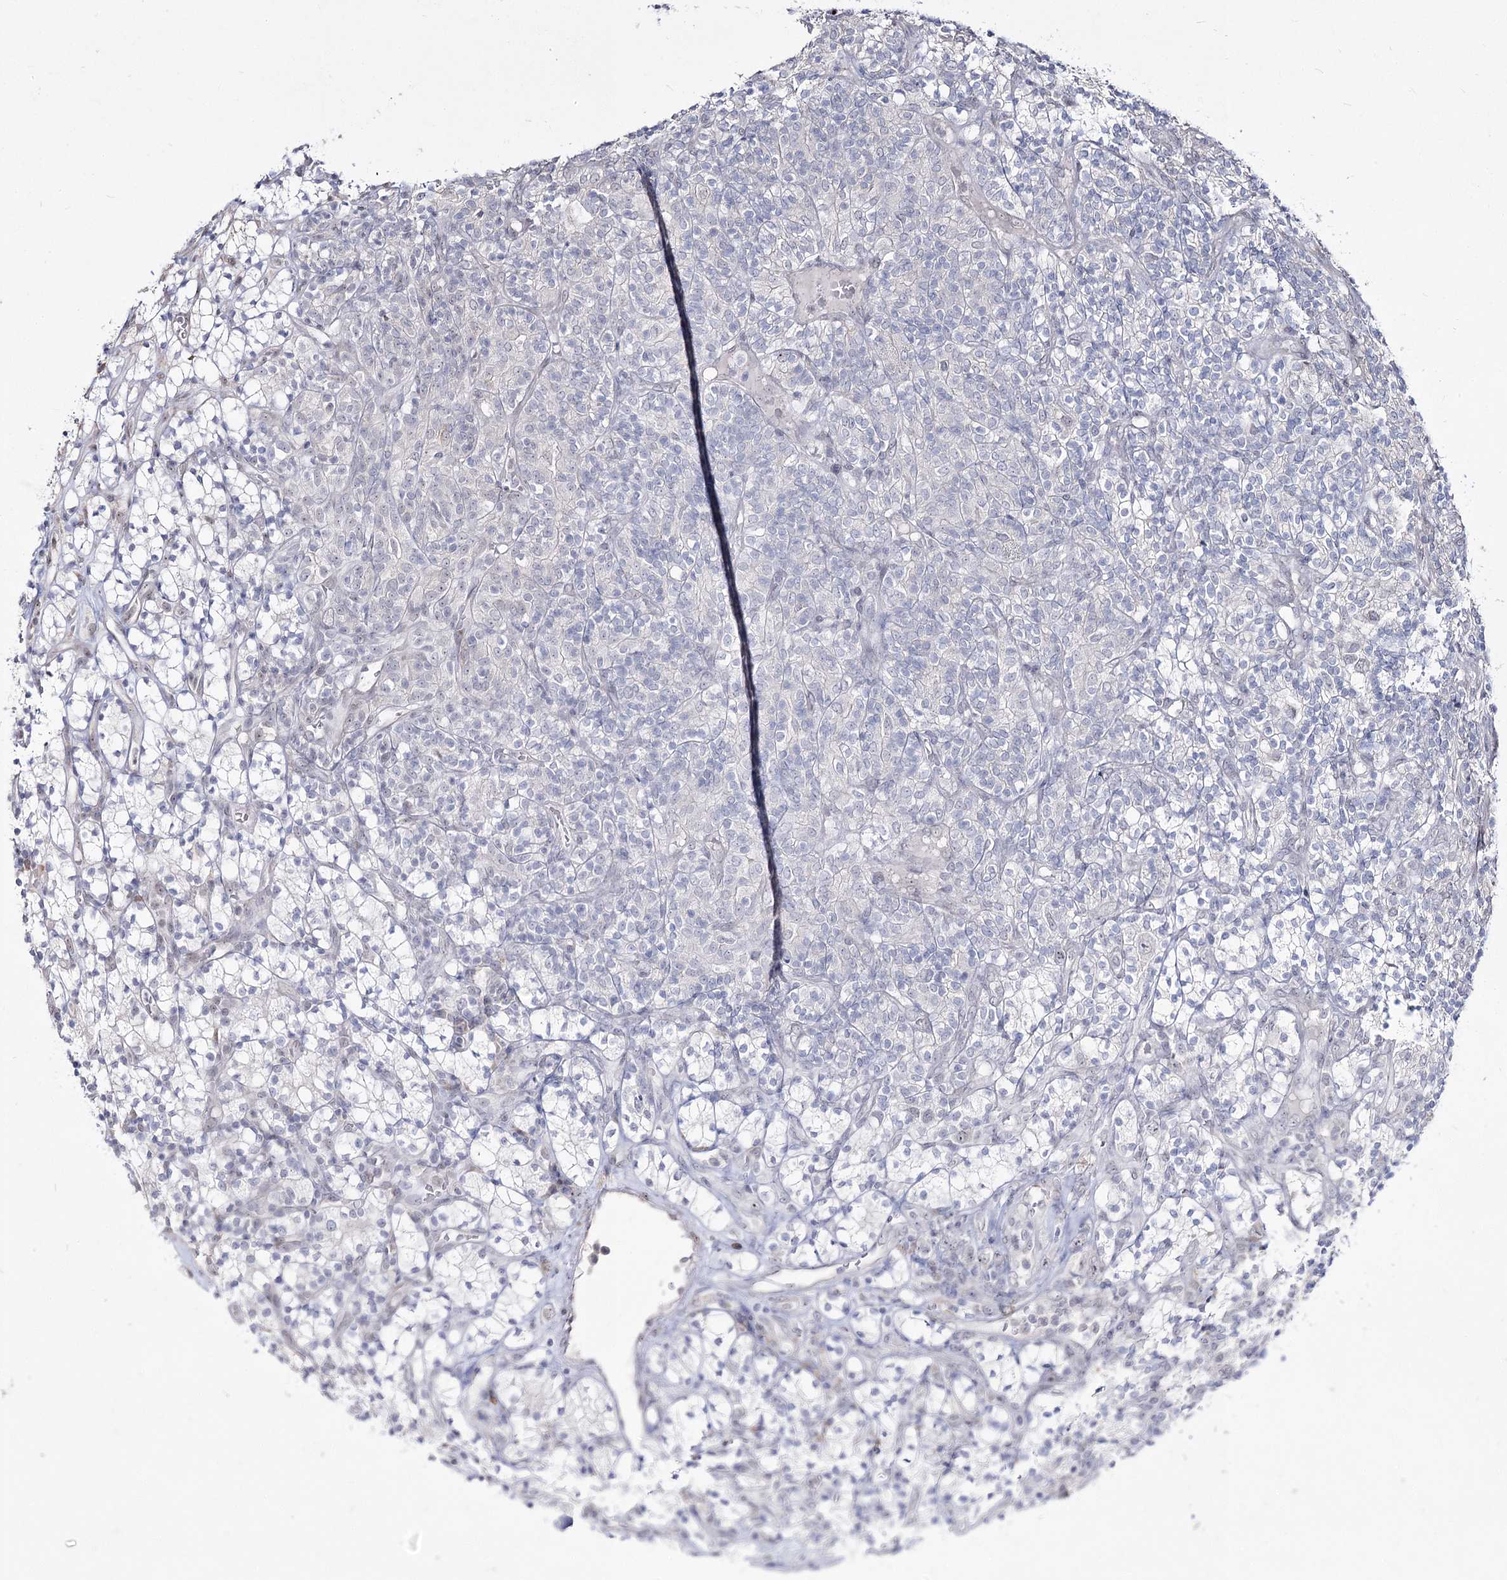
{"staining": {"intensity": "negative", "quantity": "none", "location": "none"}, "tissue": "renal cancer", "cell_type": "Tumor cells", "image_type": "cancer", "snomed": [{"axis": "morphology", "description": "Adenocarcinoma, NOS"}, {"axis": "topography", "description": "Kidney"}], "caption": "This micrograph is of adenocarcinoma (renal) stained with IHC to label a protein in brown with the nuclei are counter-stained blue. There is no expression in tumor cells.", "gene": "DDX50", "patient": {"sex": "male", "age": 77}}